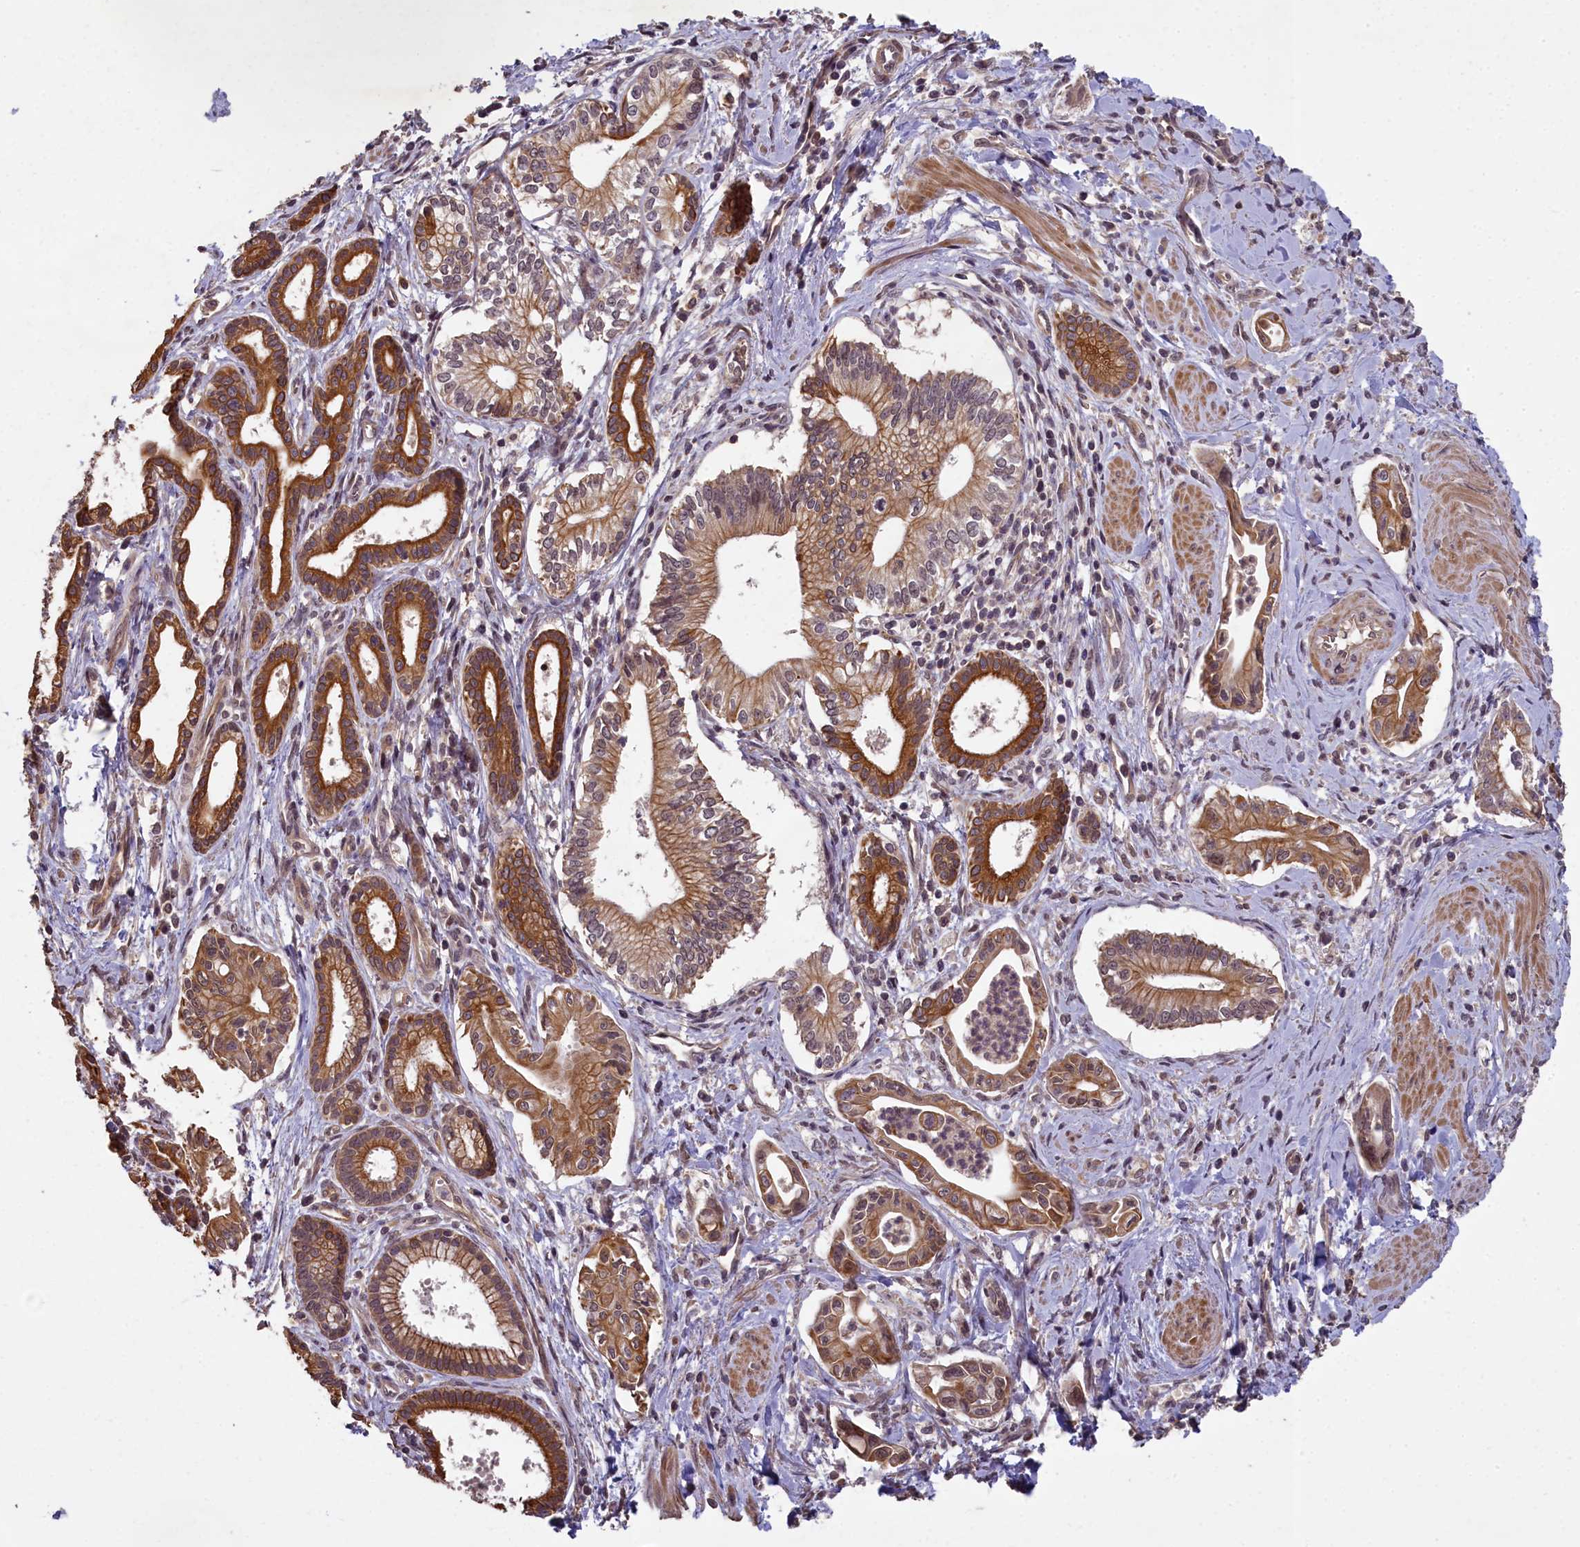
{"staining": {"intensity": "moderate", "quantity": ">75%", "location": "cytoplasmic/membranous"}, "tissue": "pancreatic cancer", "cell_type": "Tumor cells", "image_type": "cancer", "snomed": [{"axis": "morphology", "description": "Adenocarcinoma, NOS"}, {"axis": "topography", "description": "Pancreas"}], "caption": "Moderate cytoplasmic/membranous protein expression is seen in about >75% of tumor cells in adenocarcinoma (pancreatic).", "gene": "CHD9", "patient": {"sex": "male", "age": 78}}